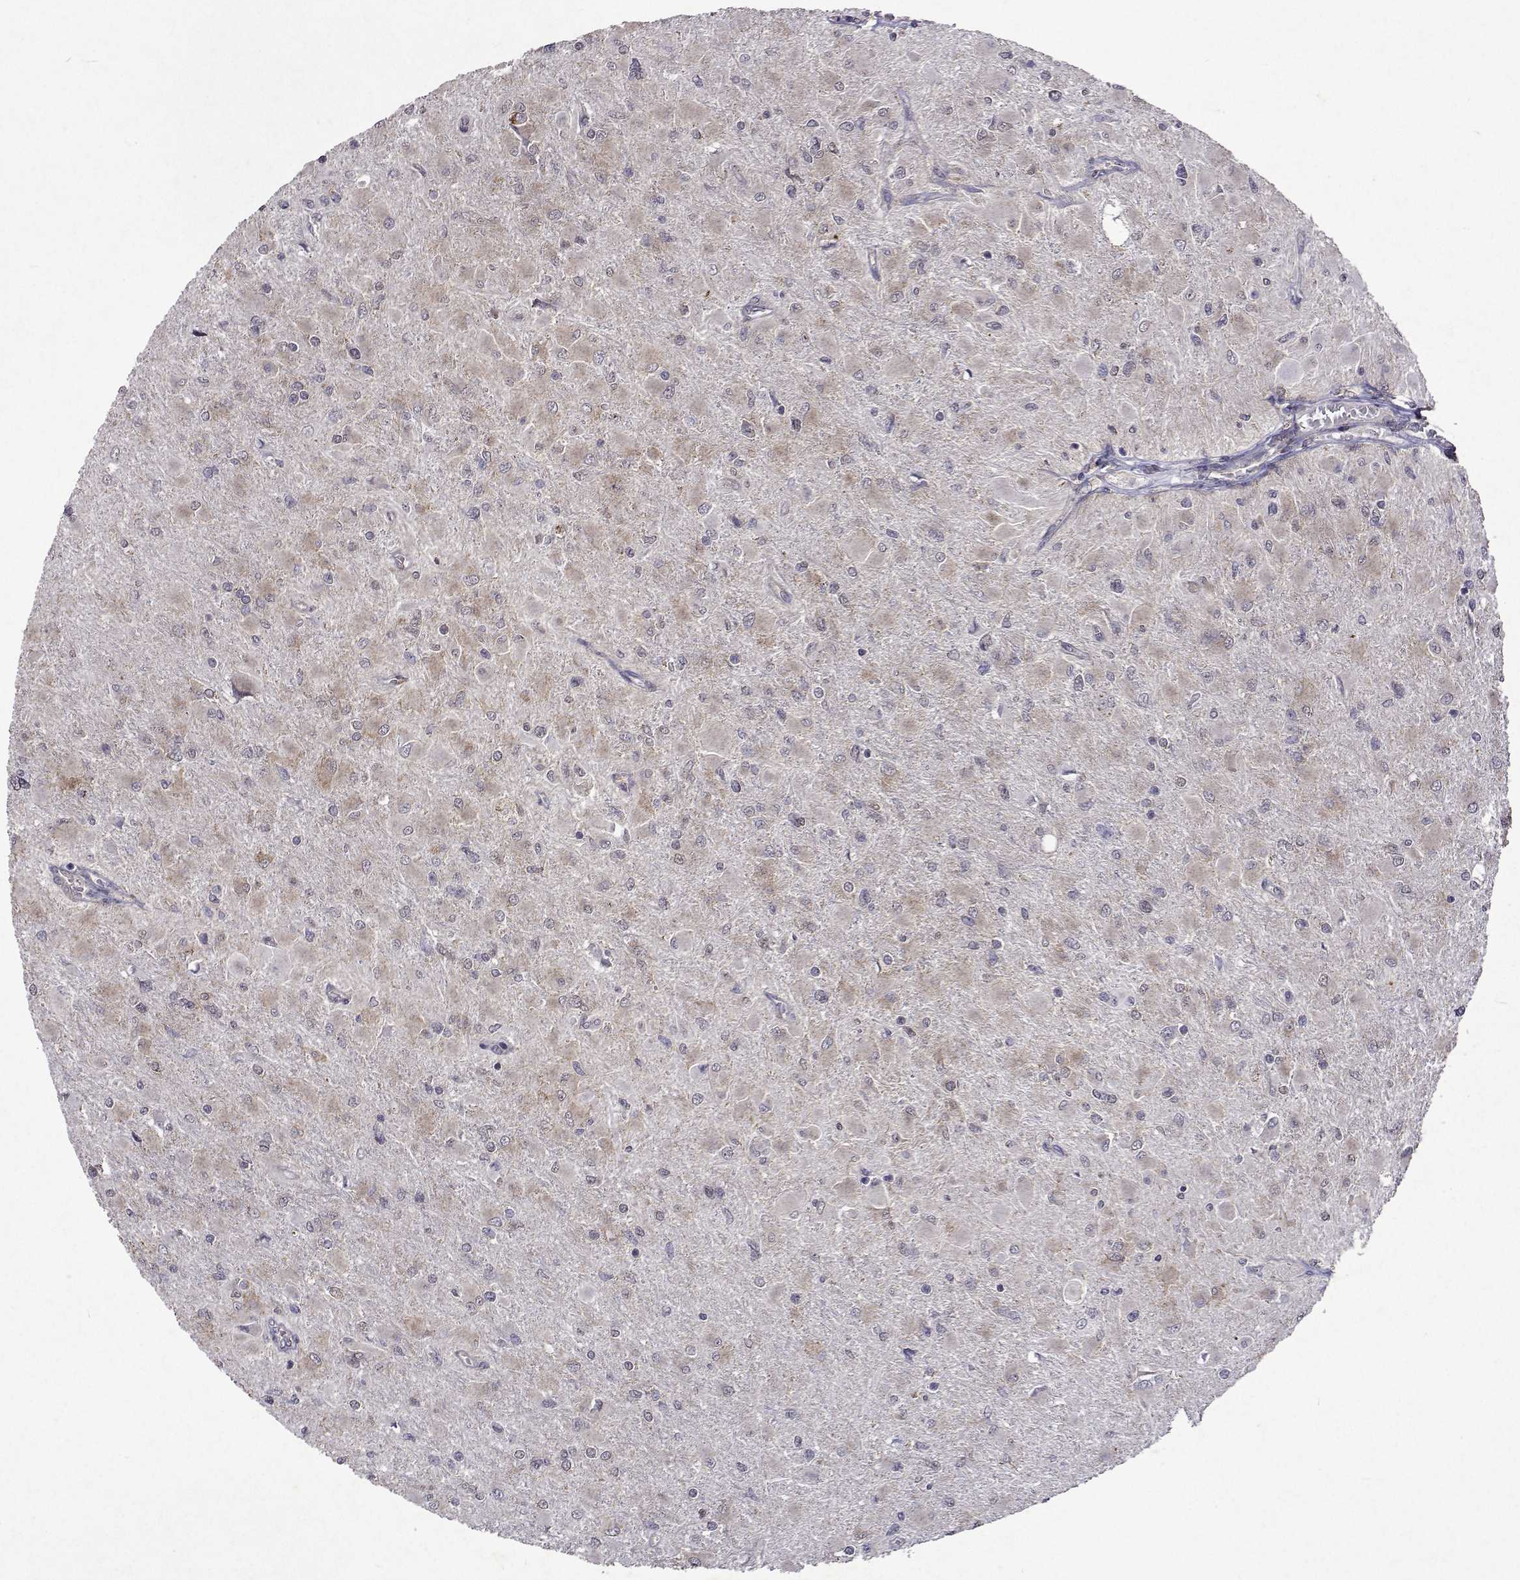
{"staining": {"intensity": "weak", "quantity": "<25%", "location": "cytoplasmic/membranous"}, "tissue": "glioma", "cell_type": "Tumor cells", "image_type": "cancer", "snomed": [{"axis": "morphology", "description": "Glioma, malignant, High grade"}, {"axis": "topography", "description": "Cerebral cortex"}], "caption": "This is an IHC micrograph of human glioma. There is no expression in tumor cells.", "gene": "TARBP2", "patient": {"sex": "female", "age": 36}}